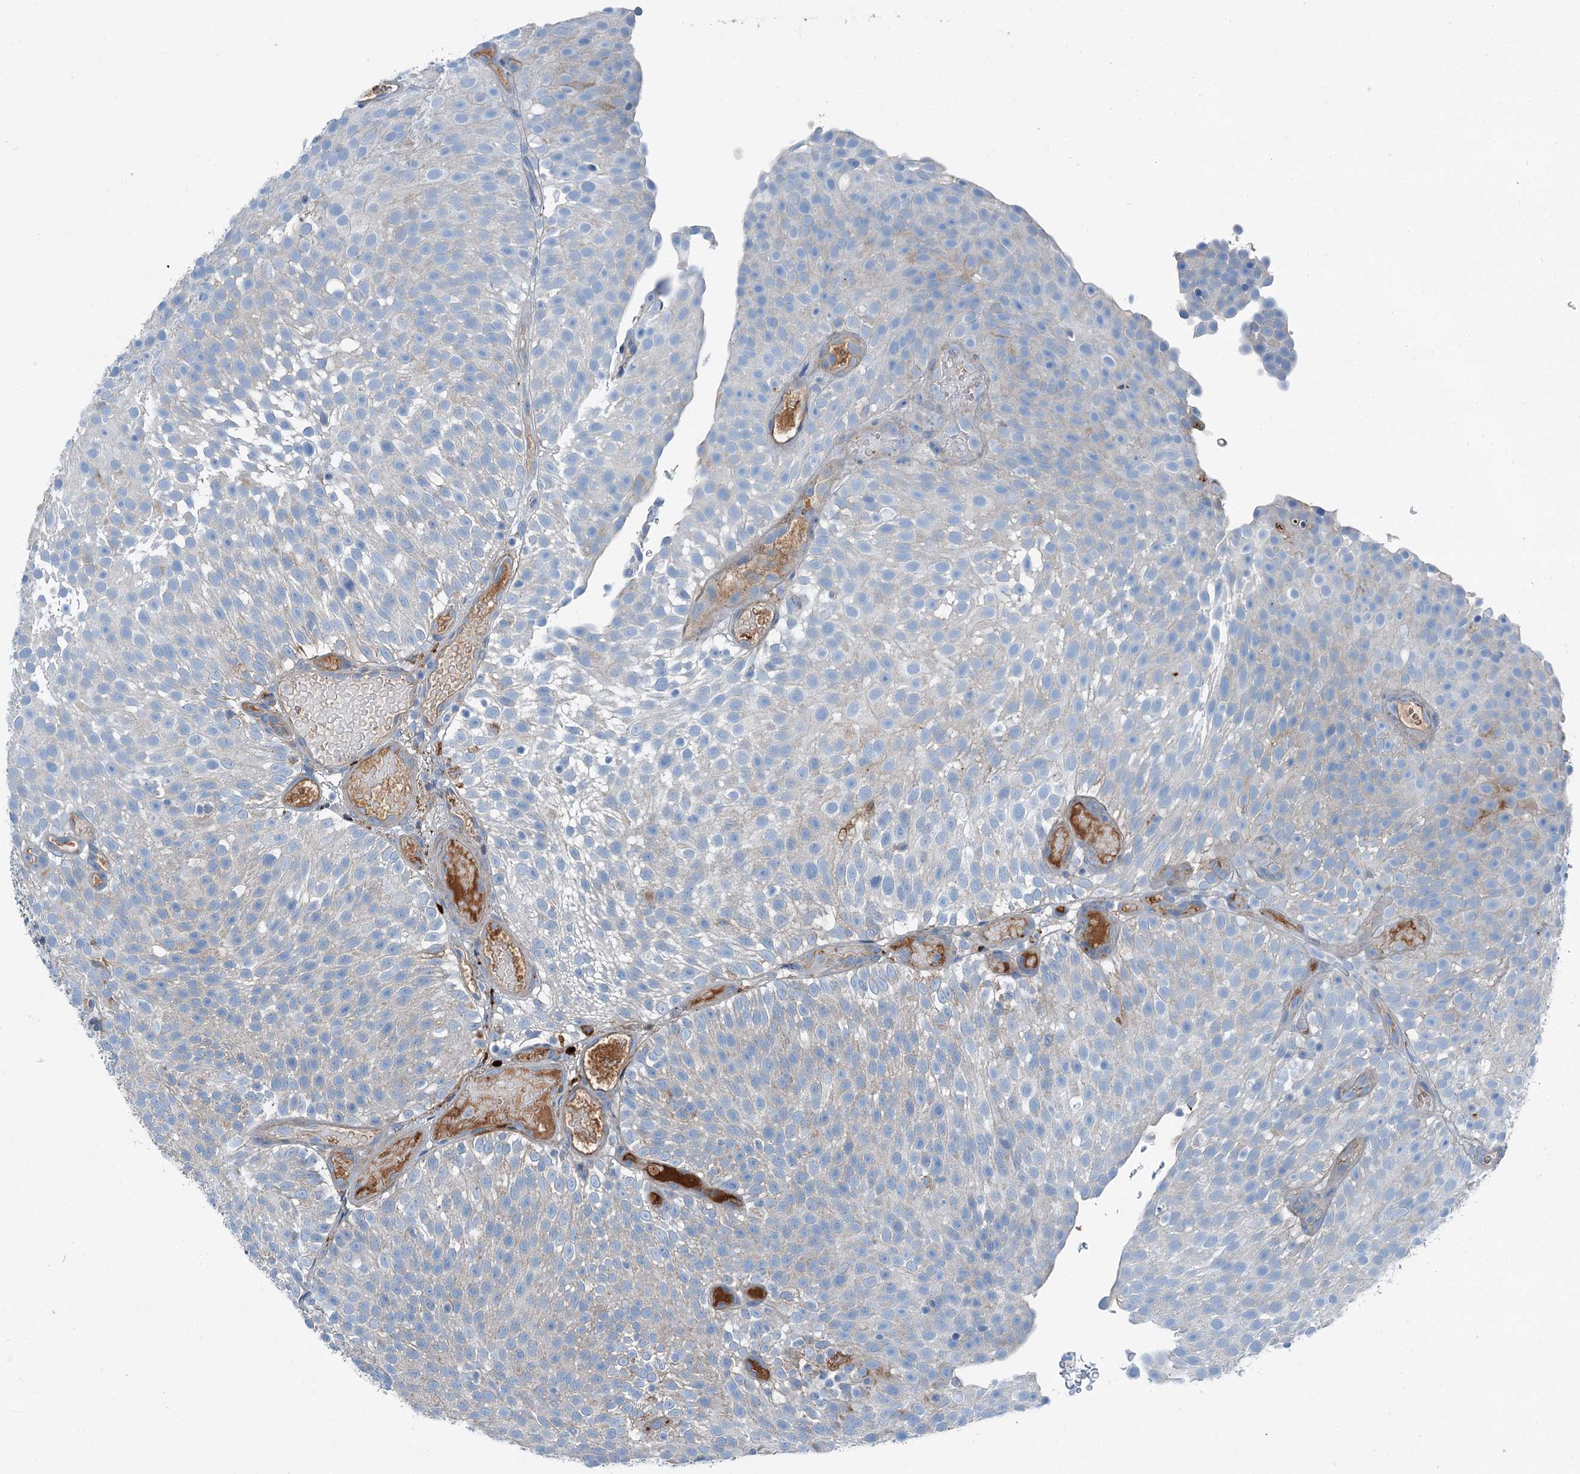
{"staining": {"intensity": "negative", "quantity": "none", "location": "none"}, "tissue": "urothelial cancer", "cell_type": "Tumor cells", "image_type": "cancer", "snomed": [{"axis": "morphology", "description": "Urothelial carcinoma, Low grade"}, {"axis": "topography", "description": "Urinary bladder"}], "caption": "Tumor cells show no significant protein staining in urothelial cancer.", "gene": "AXL", "patient": {"sex": "male", "age": 78}}